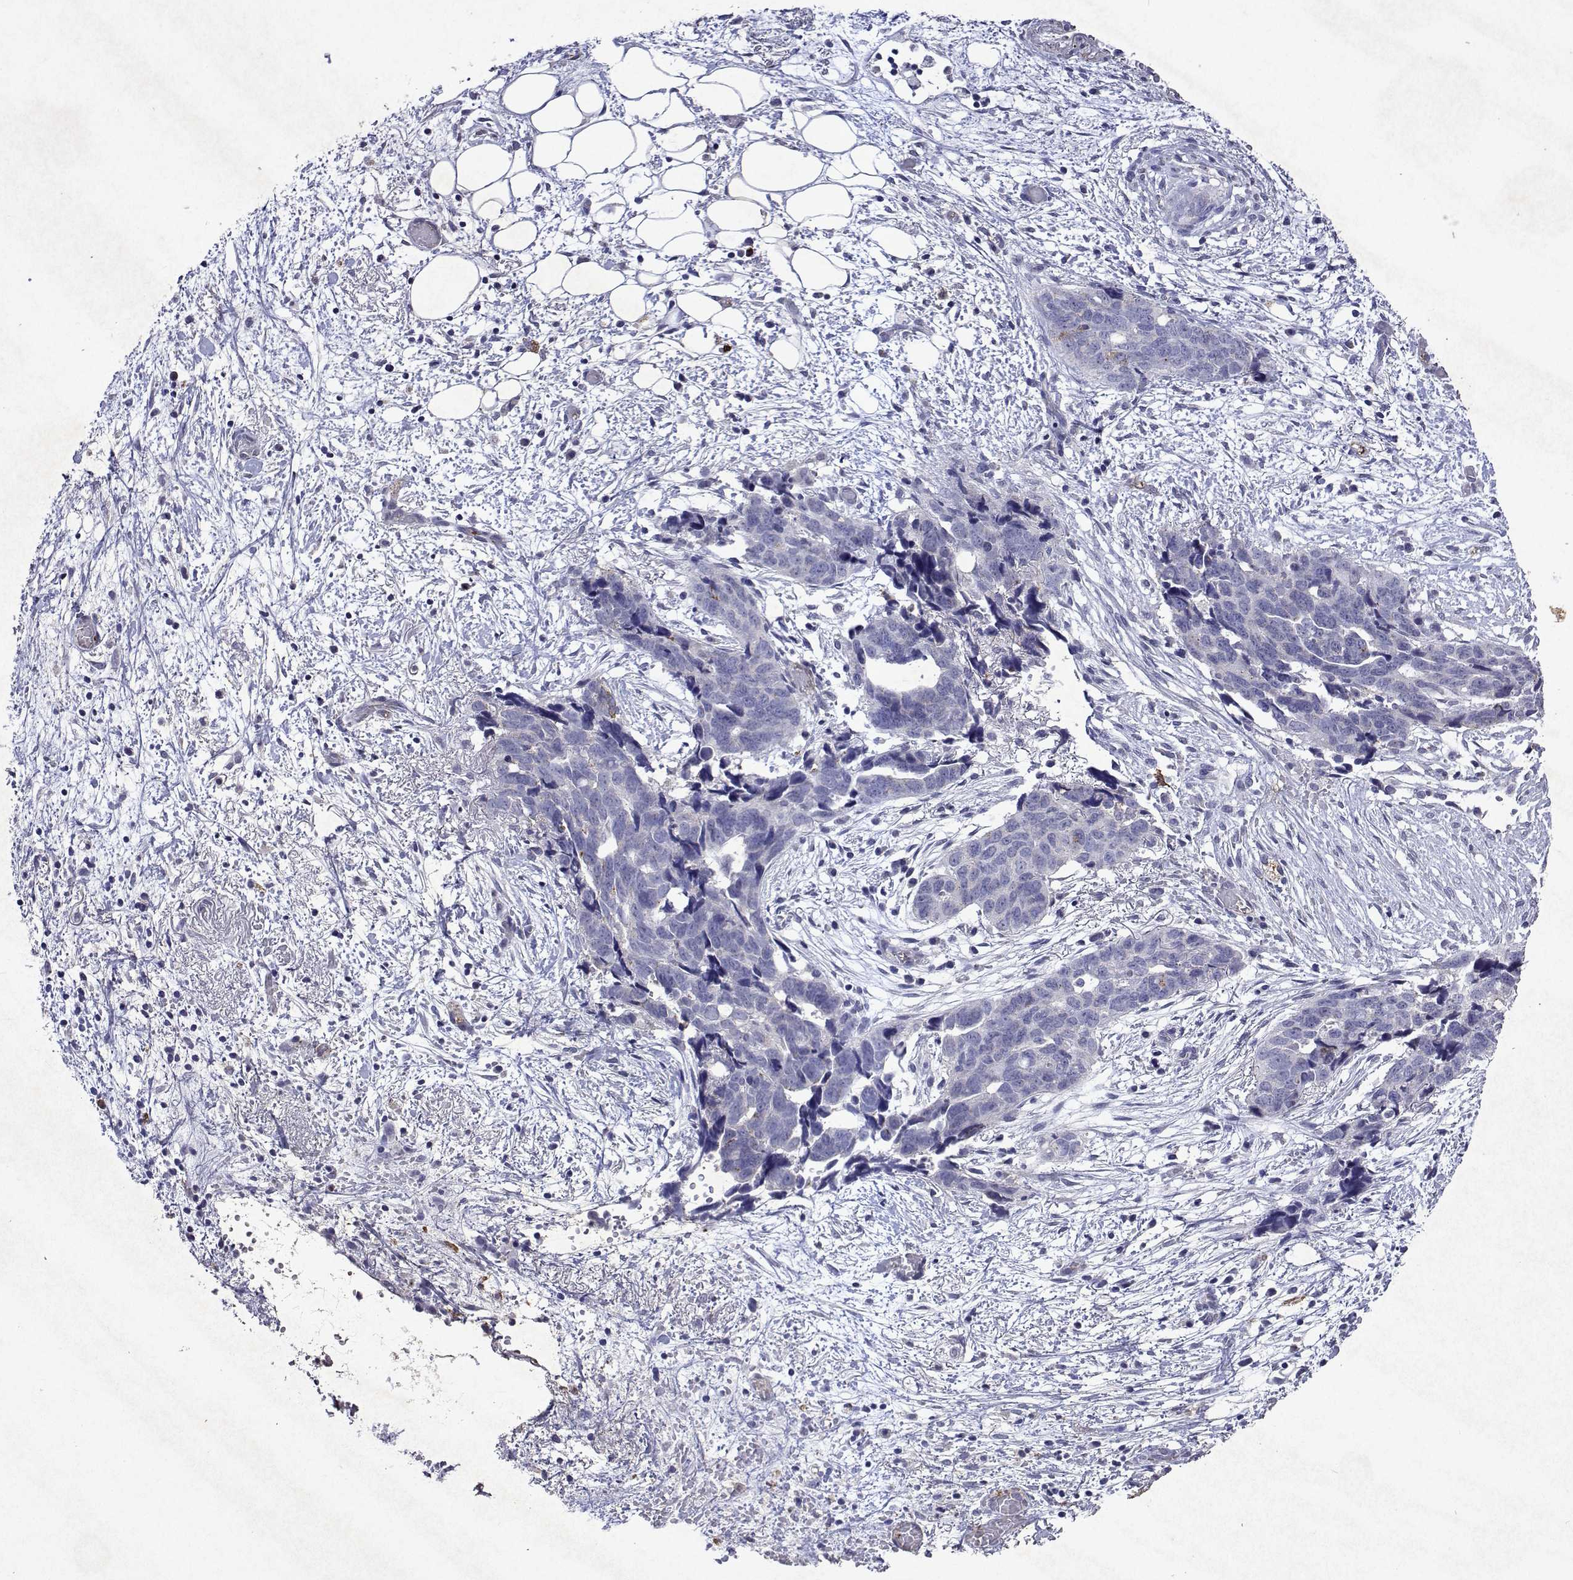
{"staining": {"intensity": "negative", "quantity": "none", "location": "none"}, "tissue": "ovarian cancer", "cell_type": "Tumor cells", "image_type": "cancer", "snomed": [{"axis": "morphology", "description": "Cystadenocarcinoma, serous, NOS"}, {"axis": "topography", "description": "Ovary"}], "caption": "A micrograph of serous cystadenocarcinoma (ovarian) stained for a protein exhibits no brown staining in tumor cells. Brightfield microscopy of immunohistochemistry (IHC) stained with DAB (brown) and hematoxylin (blue), captured at high magnification.", "gene": "DUSP28", "patient": {"sex": "female", "age": 69}}